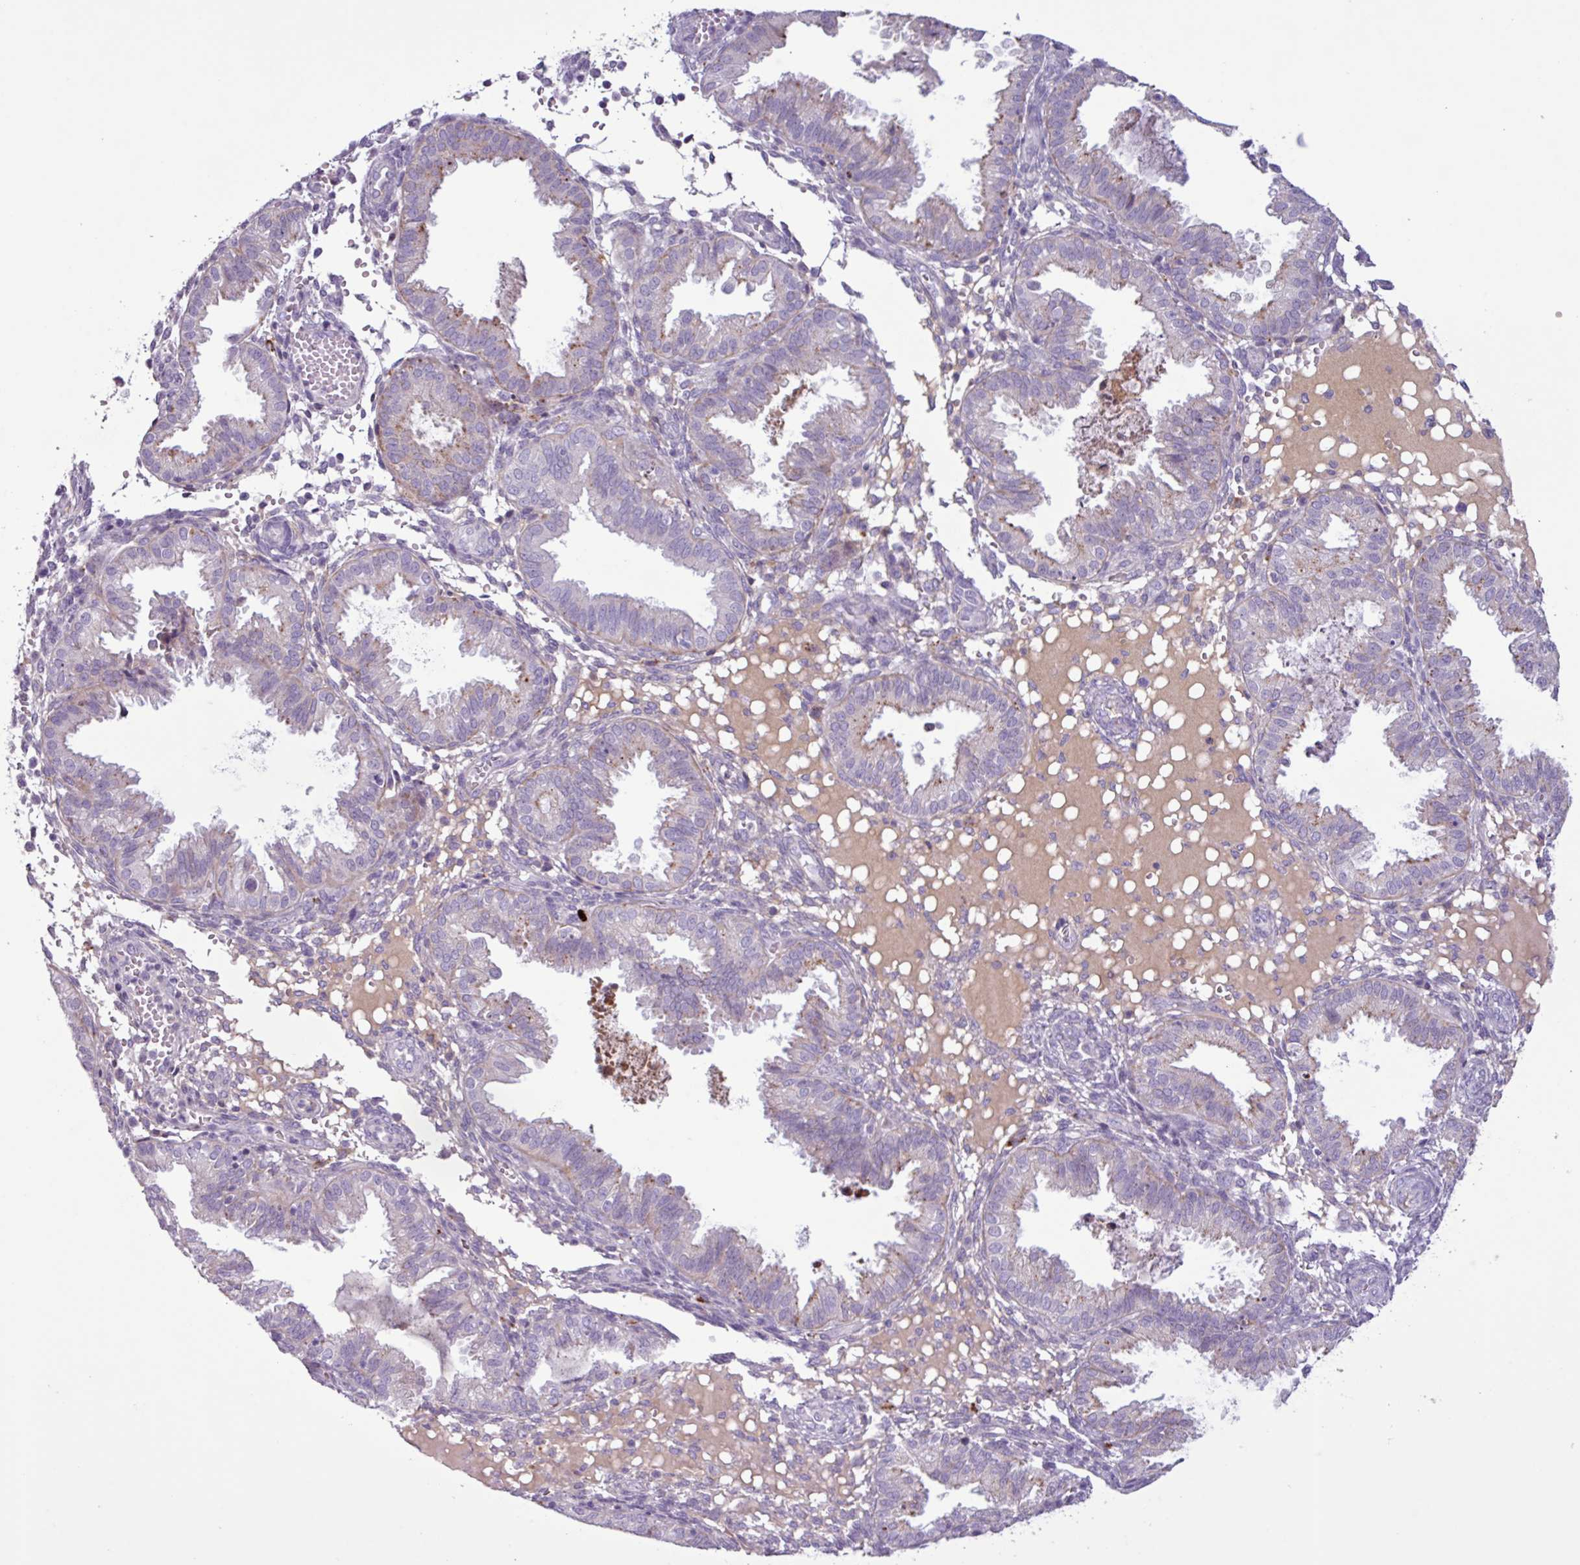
{"staining": {"intensity": "negative", "quantity": "none", "location": "none"}, "tissue": "endometrium", "cell_type": "Cells in endometrial stroma", "image_type": "normal", "snomed": [{"axis": "morphology", "description": "Normal tissue, NOS"}, {"axis": "topography", "description": "Endometrium"}], "caption": "Endometrium stained for a protein using immunohistochemistry reveals no expression cells in endometrial stroma.", "gene": "C4A", "patient": {"sex": "female", "age": 33}}